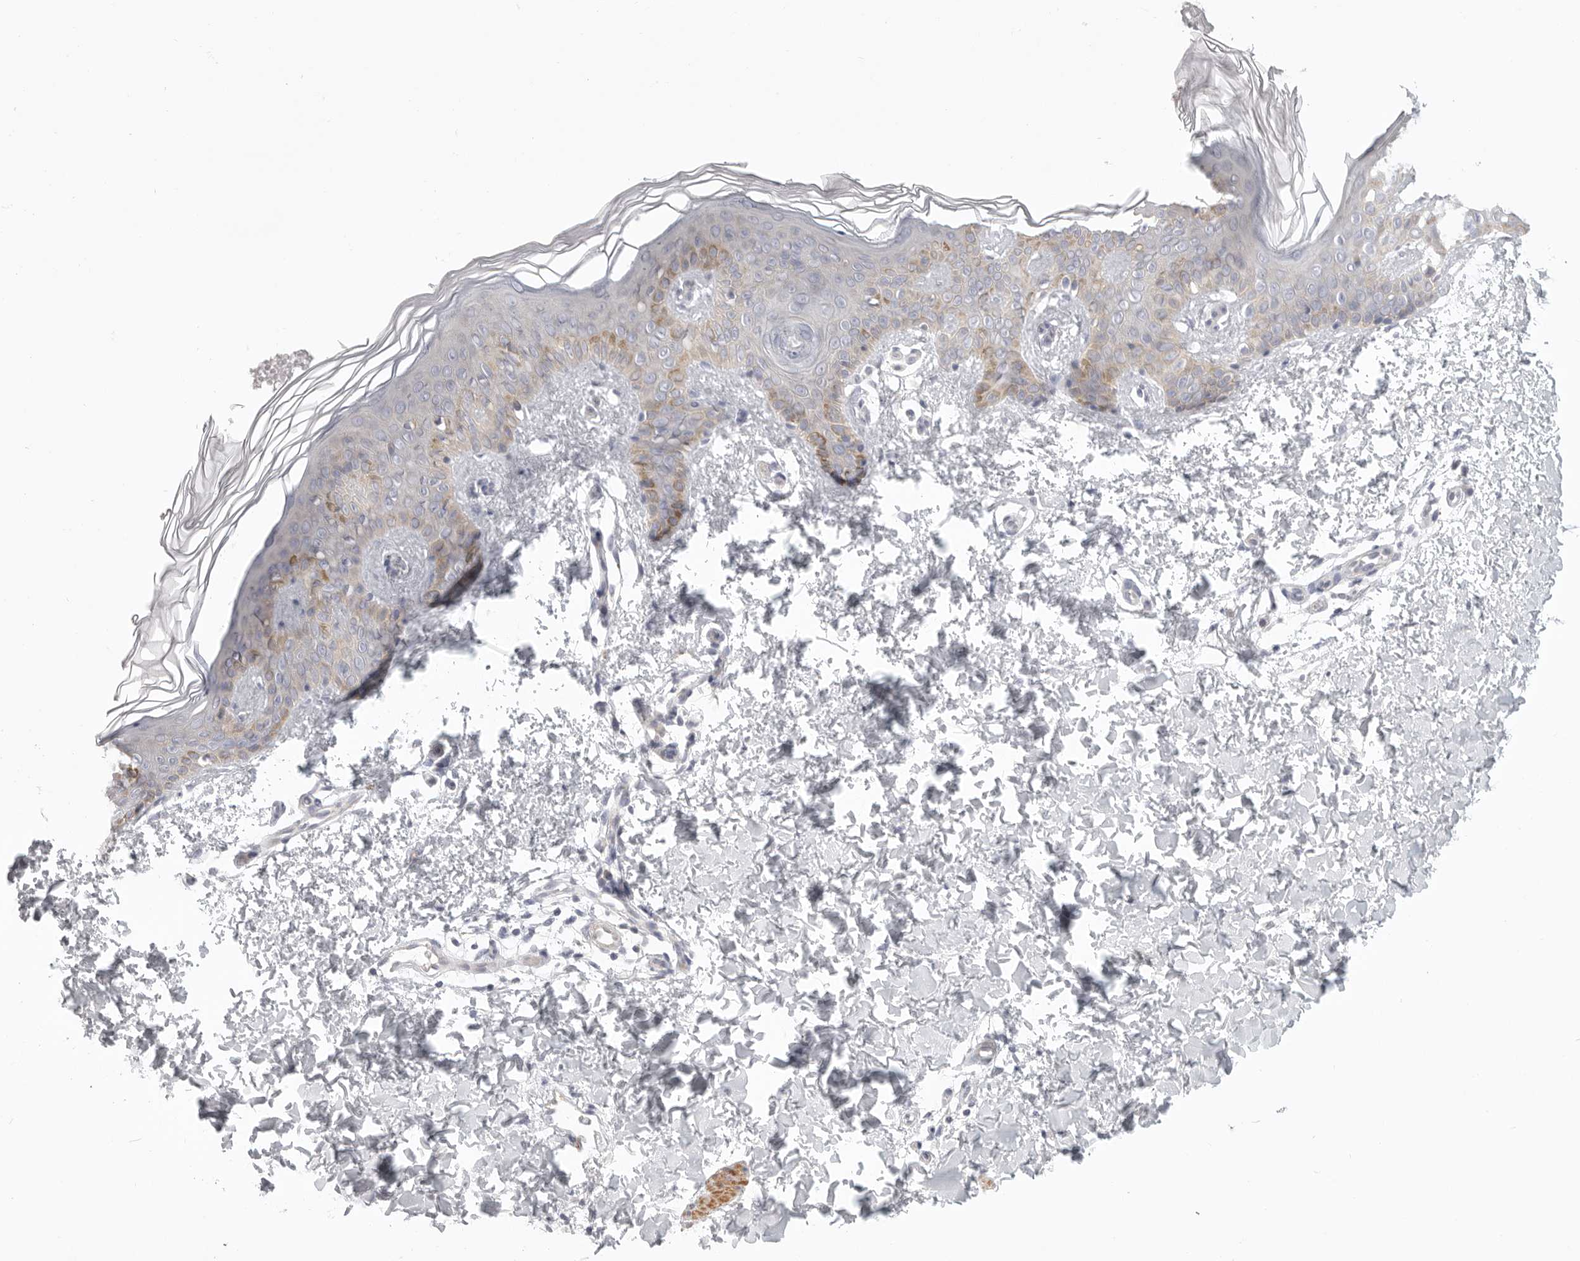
{"staining": {"intensity": "negative", "quantity": "none", "location": "none"}, "tissue": "skin", "cell_type": "Fibroblasts", "image_type": "normal", "snomed": [{"axis": "morphology", "description": "Normal tissue, NOS"}, {"axis": "morphology", "description": "Neoplasm, benign, NOS"}, {"axis": "topography", "description": "Skin"}, {"axis": "topography", "description": "Soft tissue"}], "caption": "Histopathology image shows no protein expression in fibroblasts of normal skin.", "gene": "STAB2", "patient": {"sex": "male", "age": 26}}